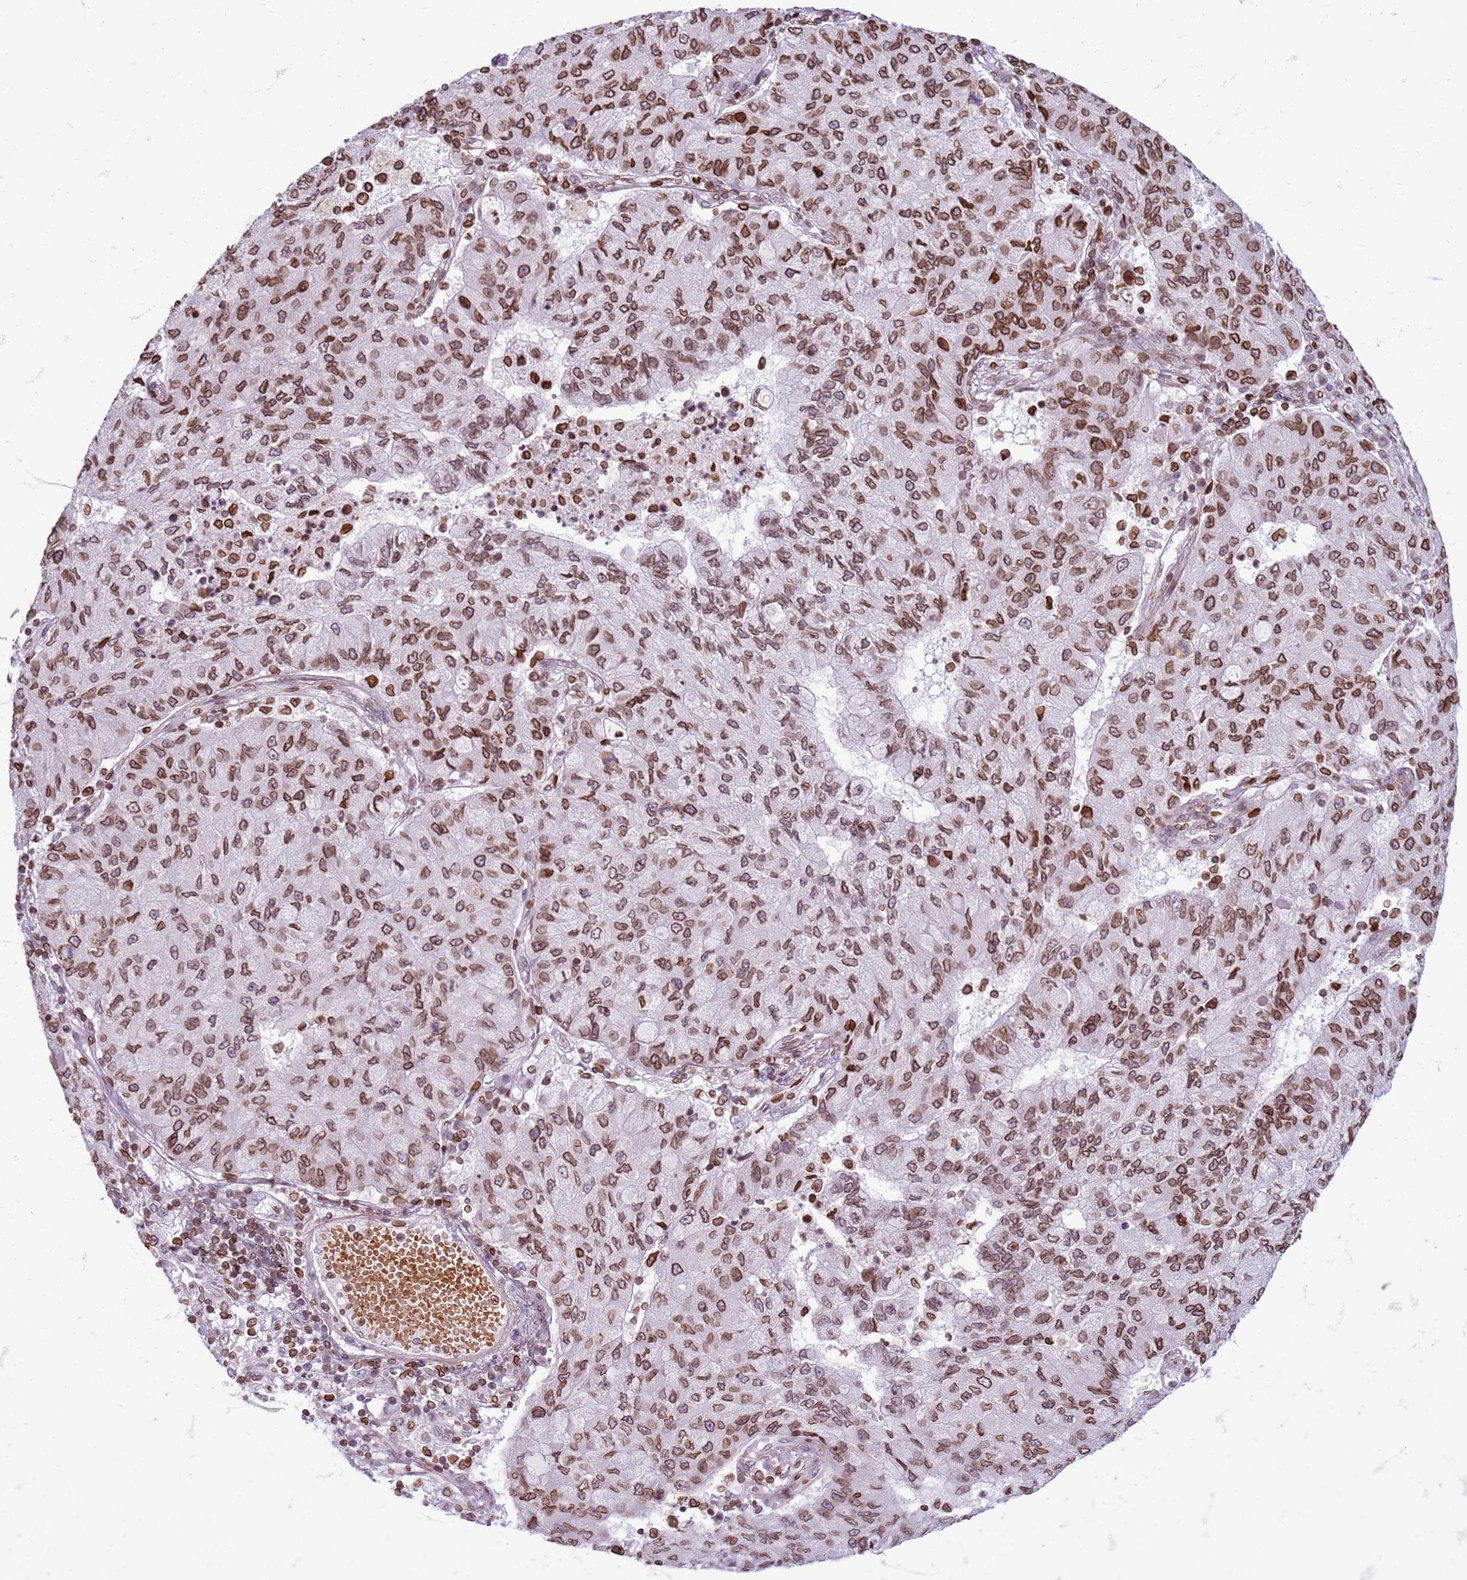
{"staining": {"intensity": "moderate", "quantity": ">75%", "location": "cytoplasmic/membranous,nuclear"}, "tissue": "lung cancer", "cell_type": "Tumor cells", "image_type": "cancer", "snomed": [{"axis": "morphology", "description": "Squamous cell carcinoma, NOS"}, {"axis": "topography", "description": "Lung"}], "caption": "Moderate cytoplasmic/membranous and nuclear staining is identified in about >75% of tumor cells in lung cancer (squamous cell carcinoma).", "gene": "METTL25B", "patient": {"sex": "male", "age": 74}}